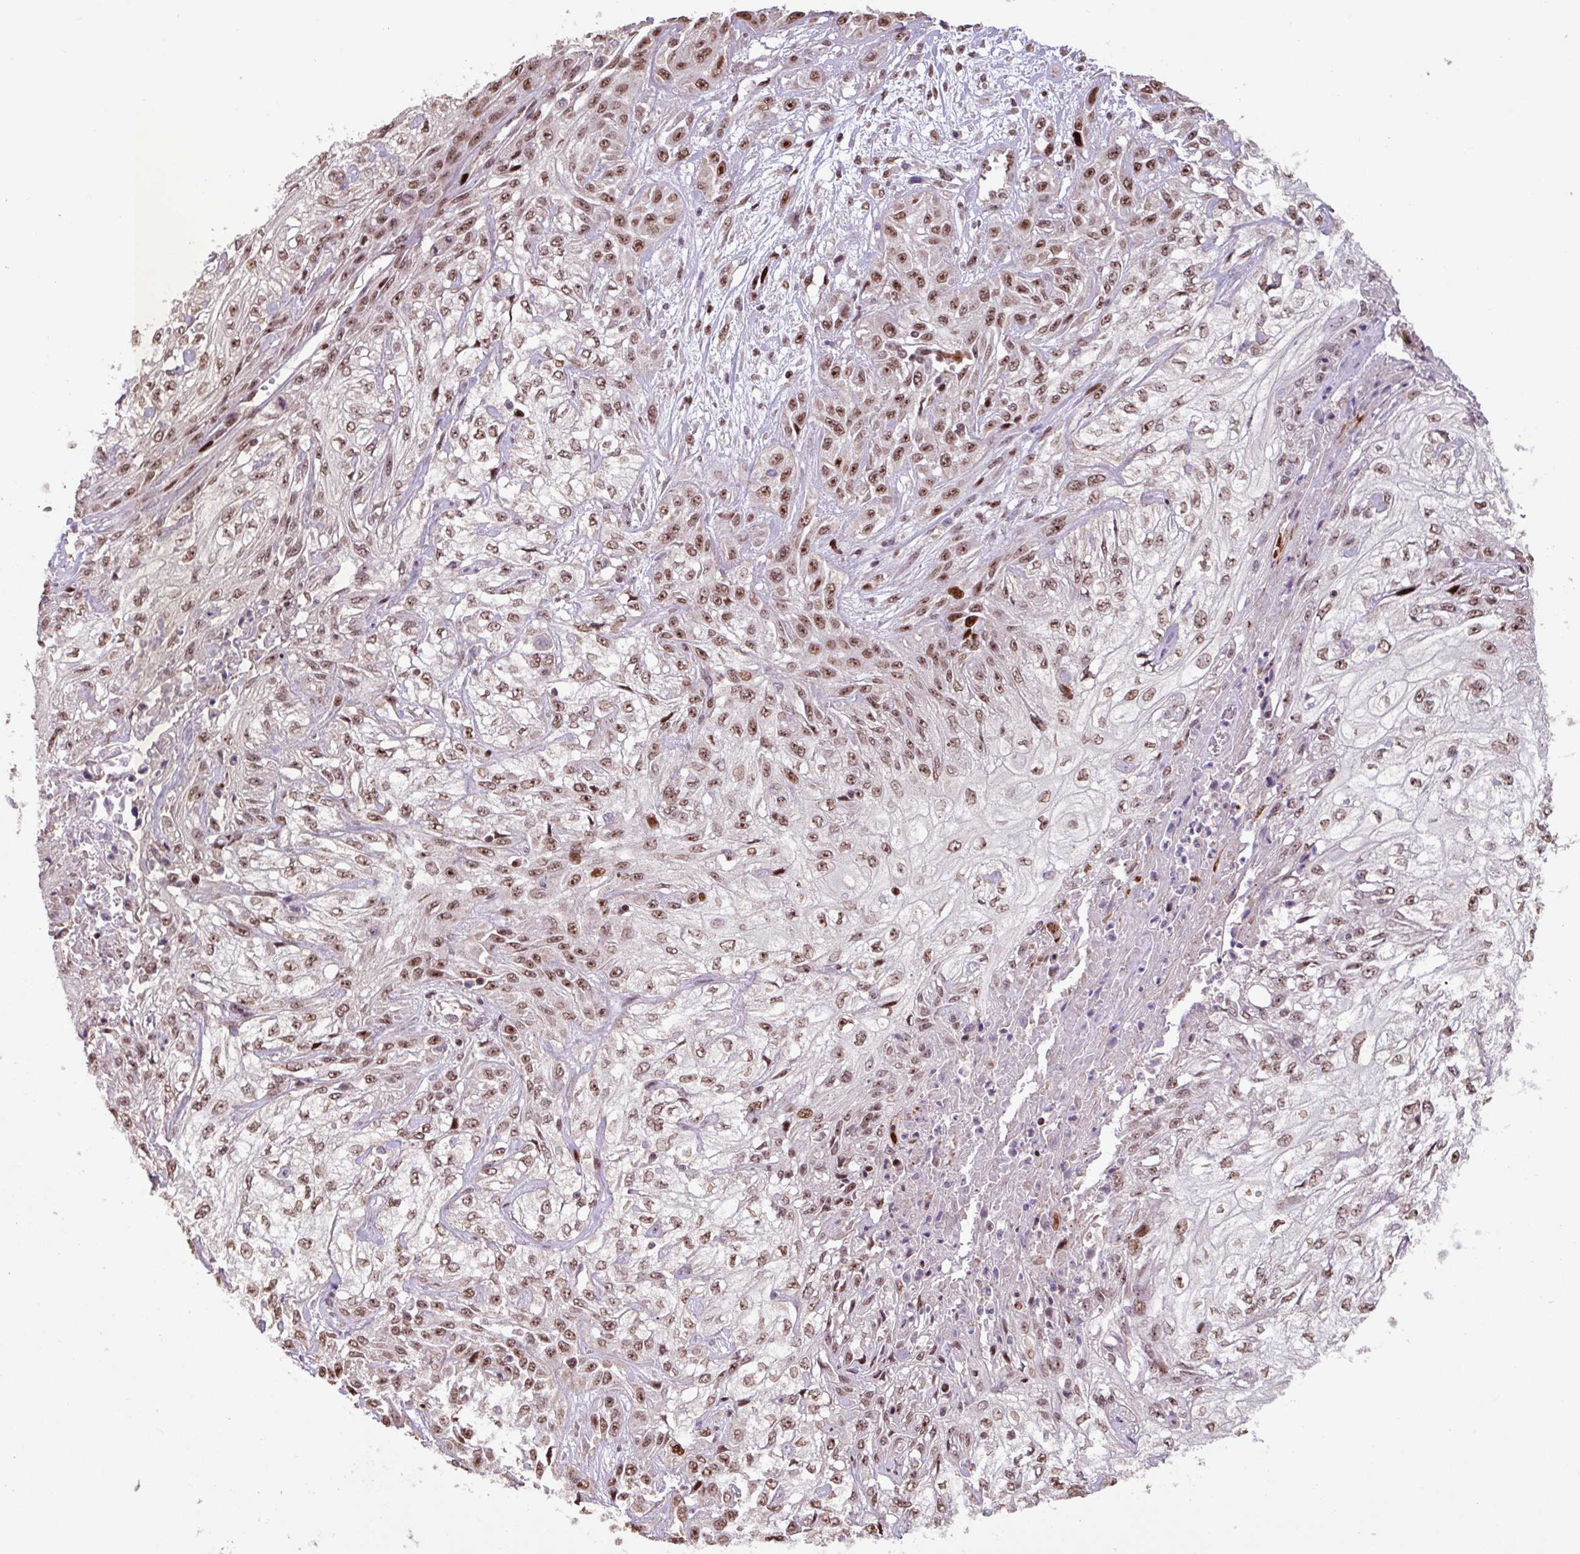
{"staining": {"intensity": "moderate", "quantity": ">75%", "location": "nuclear"}, "tissue": "skin cancer", "cell_type": "Tumor cells", "image_type": "cancer", "snomed": [{"axis": "morphology", "description": "Squamous cell carcinoma, NOS"}, {"axis": "morphology", "description": "Squamous cell carcinoma, metastatic, NOS"}, {"axis": "topography", "description": "Skin"}, {"axis": "topography", "description": "Lymph node"}], "caption": "IHC of skin cancer (metastatic squamous cell carcinoma) demonstrates medium levels of moderate nuclear expression in approximately >75% of tumor cells. (Brightfield microscopy of DAB IHC at high magnification).", "gene": "ZNF709", "patient": {"sex": "male", "age": 75}}